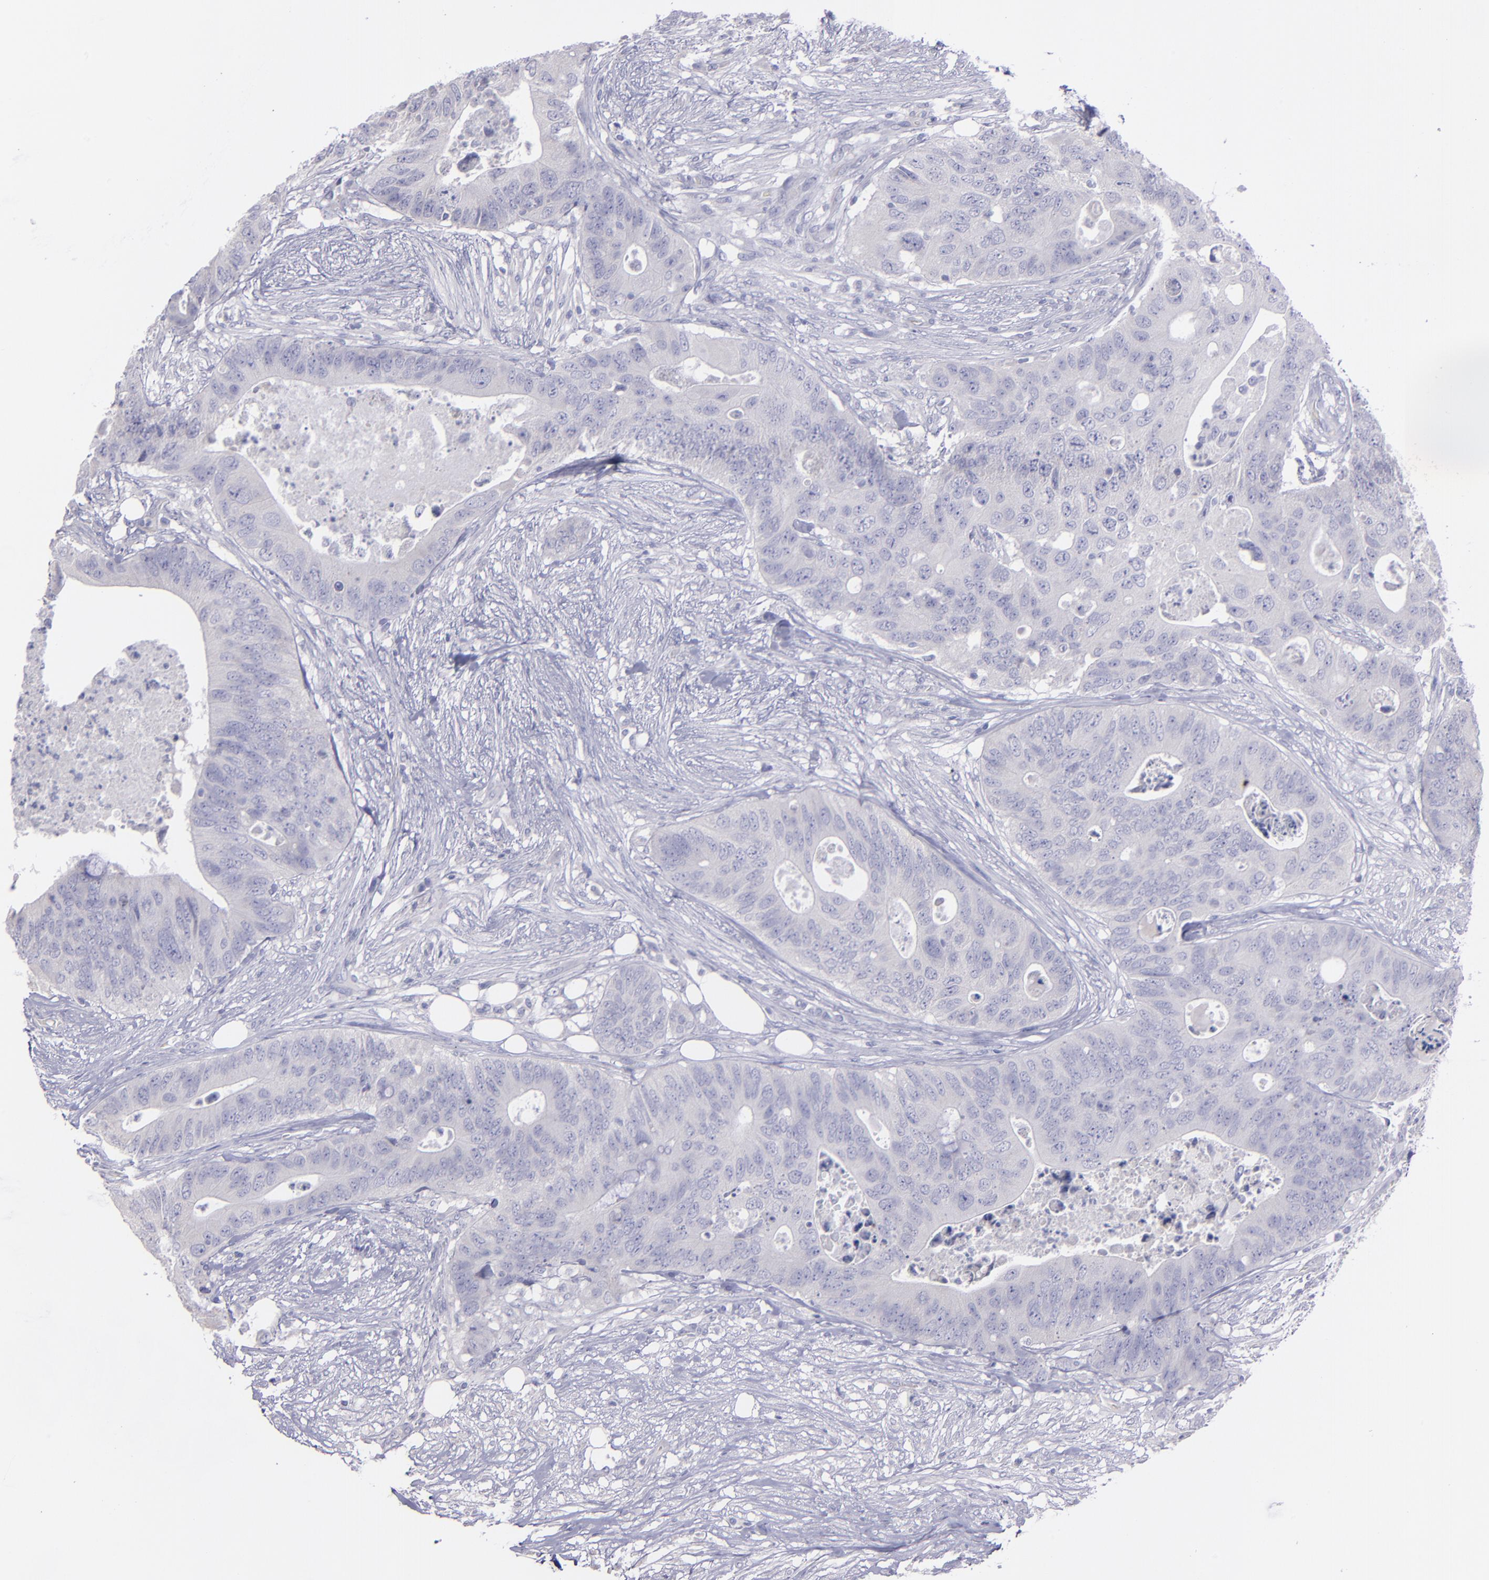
{"staining": {"intensity": "negative", "quantity": "none", "location": "none"}, "tissue": "colorectal cancer", "cell_type": "Tumor cells", "image_type": "cancer", "snomed": [{"axis": "morphology", "description": "Adenocarcinoma, NOS"}, {"axis": "topography", "description": "Colon"}], "caption": "This photomicrograph is of colorectal cancer (adenocarcinoma) stained with immunohistochemistry (IHC) to label a protein in brown with the nuclei are counter-stained blue. There is no positivity in tumor cells.", "gene": "SNAP25", "patient": {"sex": "male", "age": 71}}